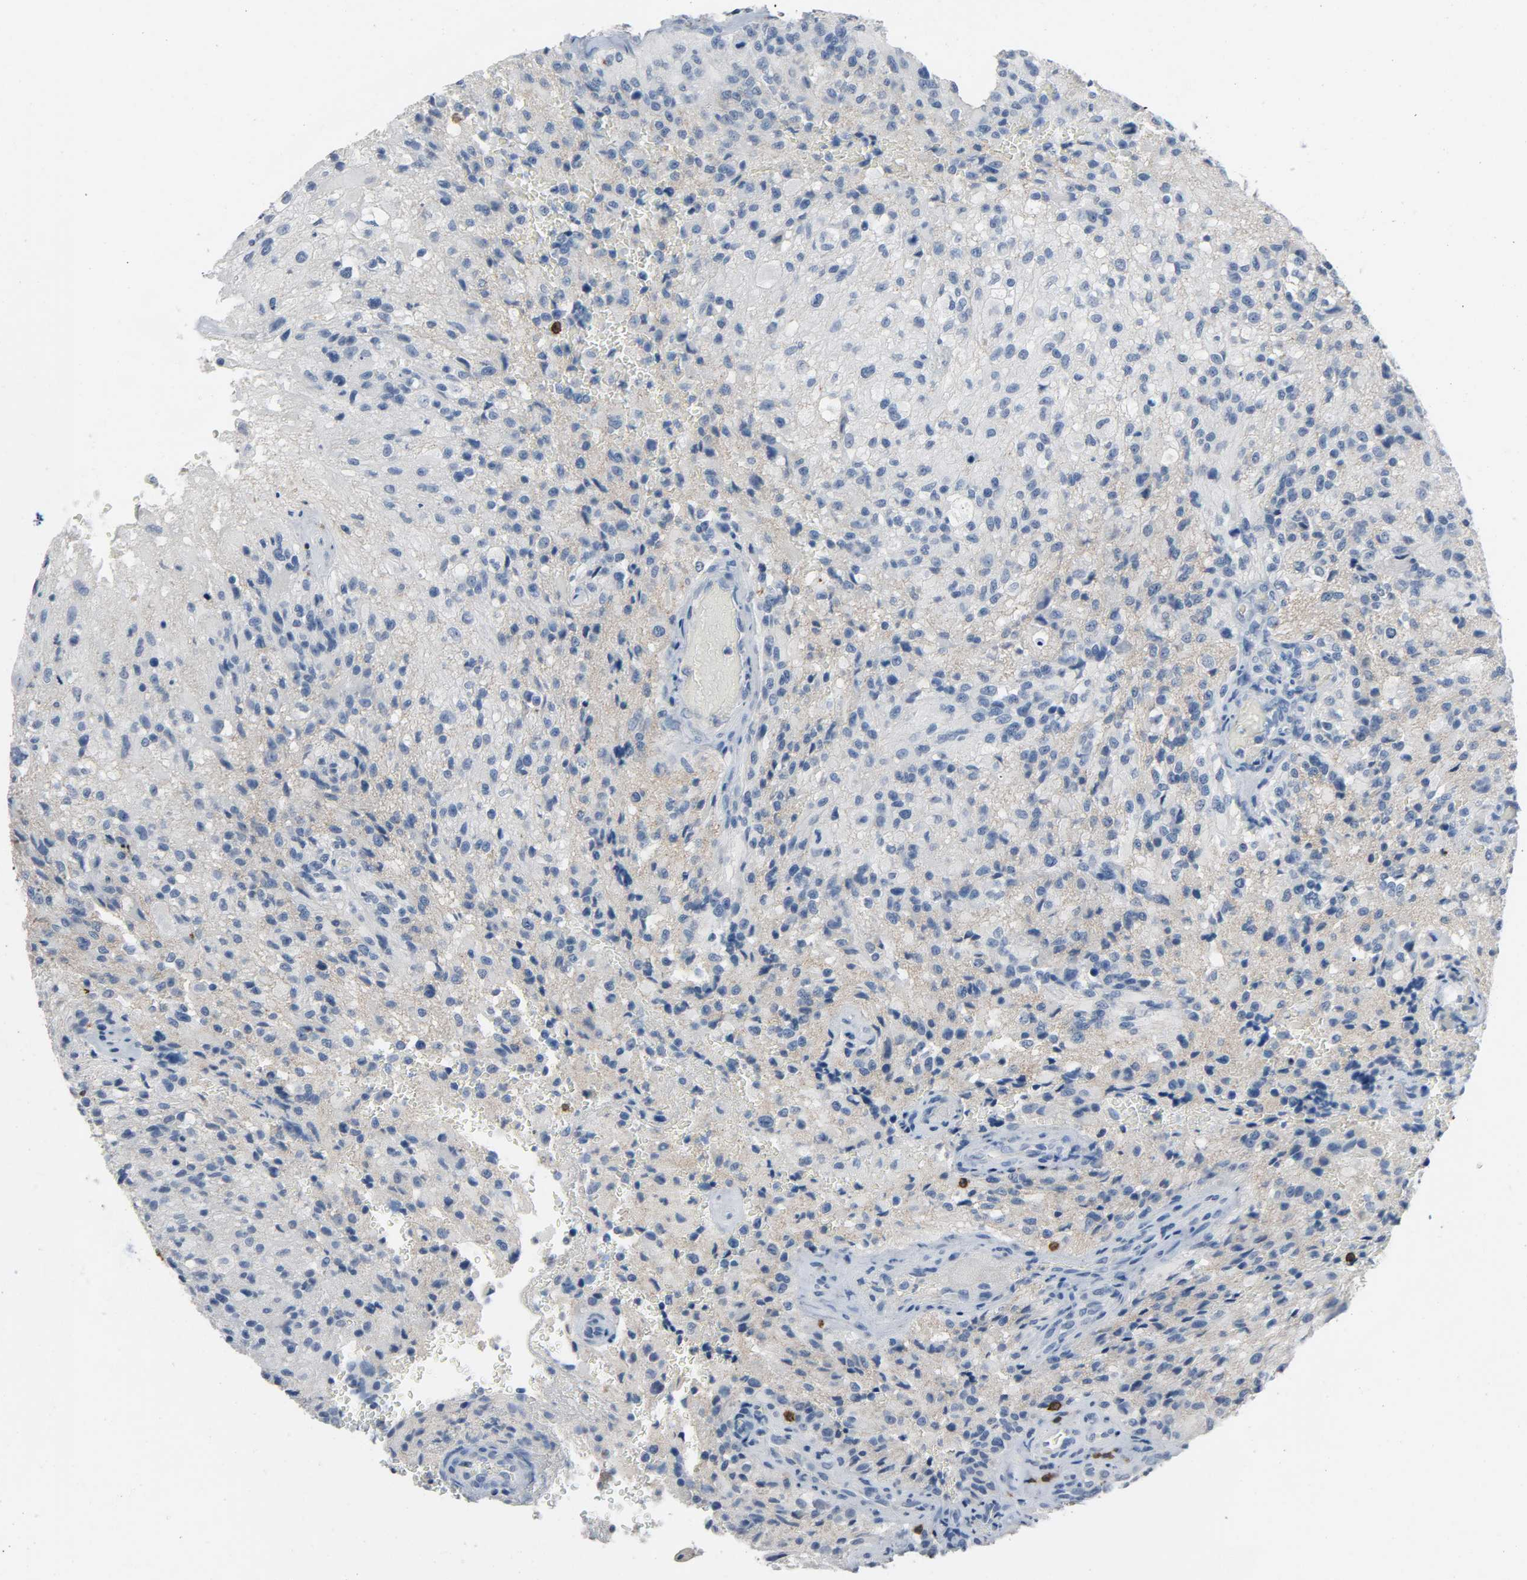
{"staining": {"intensity": "negative", "quantity": "none", "location": "none"}, "tissue": "glioma", "cell_type": "Tumor cells", "image_type": "cancer", "snomed": [{"axis": "morphology", "description": "Normal tissue, NOS"}, {"axis": "morphology", "description": "Glioma, malignant, High grade"}, {"axis": "topography", "description": "Cerebral cortex"}], "caption": "DAB immunohistochemical staining of human glioma exhibits no significant expression in tumor cells.", "gene": "LCK", "patient": {"sex": "male", "age": 56}}